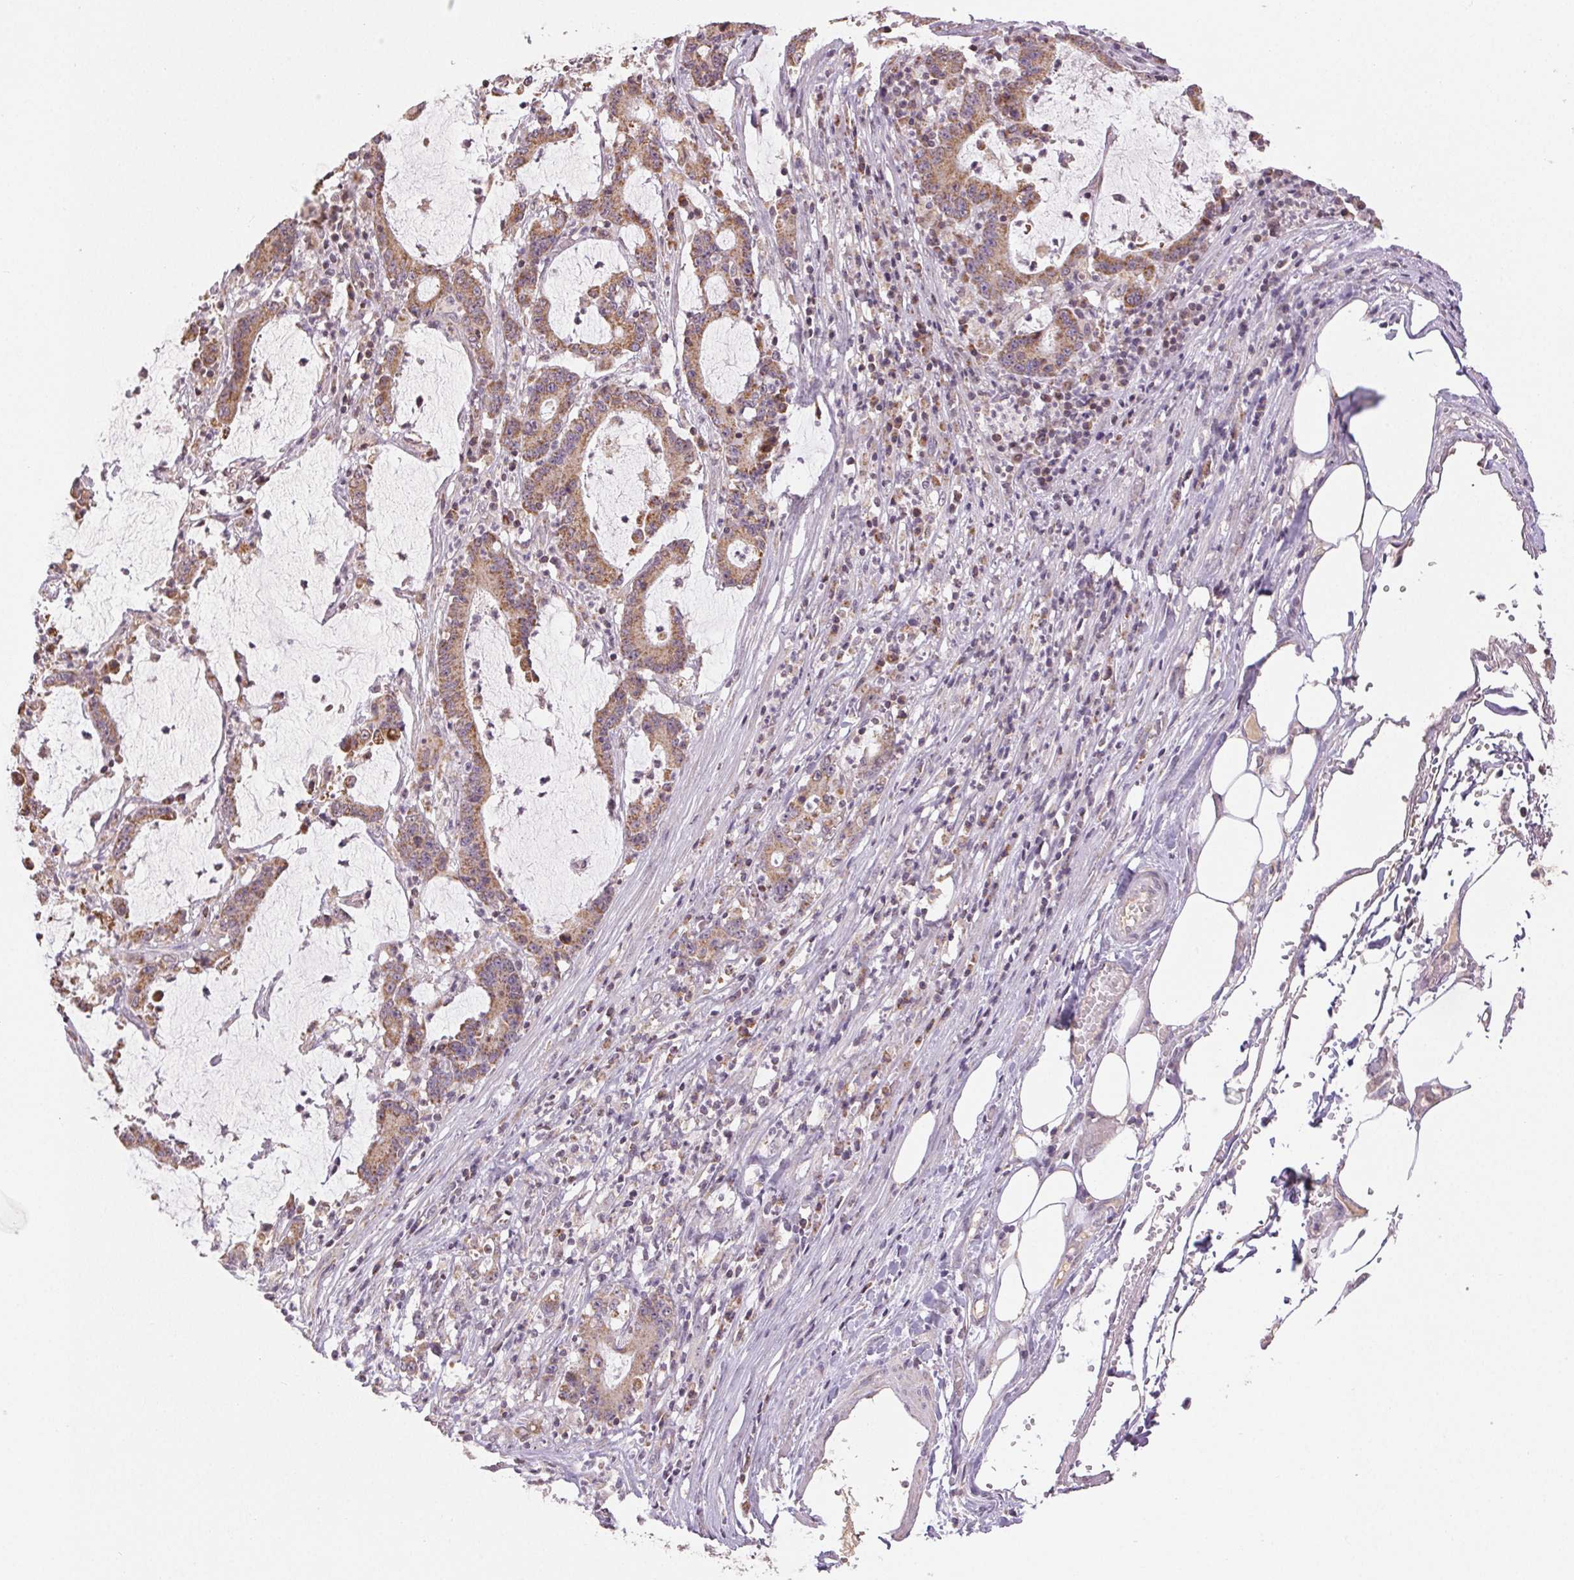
{"staining": {"intensity": "moderate", "quantity": "25%-75%", "location": "cytoplasmic/membranous"}, "tissue": "stomach cancer", "cell_type": "Tumor cells", "image_type": "cancer", "snomed": [{"axis": "morphology", "description": "Adenocarcinoma, NOS"}, {"axis": "topography", "description": "Stomach, upper"}], "caption": "Stomach adenocarcinoma tissue demonstrates moderate cytoplasmic/membranous expression in about 25%-75% of tumor cells, visualized by immunohistochemistry.", "gene": "CLASP1", "patient": {"sex": "male", "age": 68}}